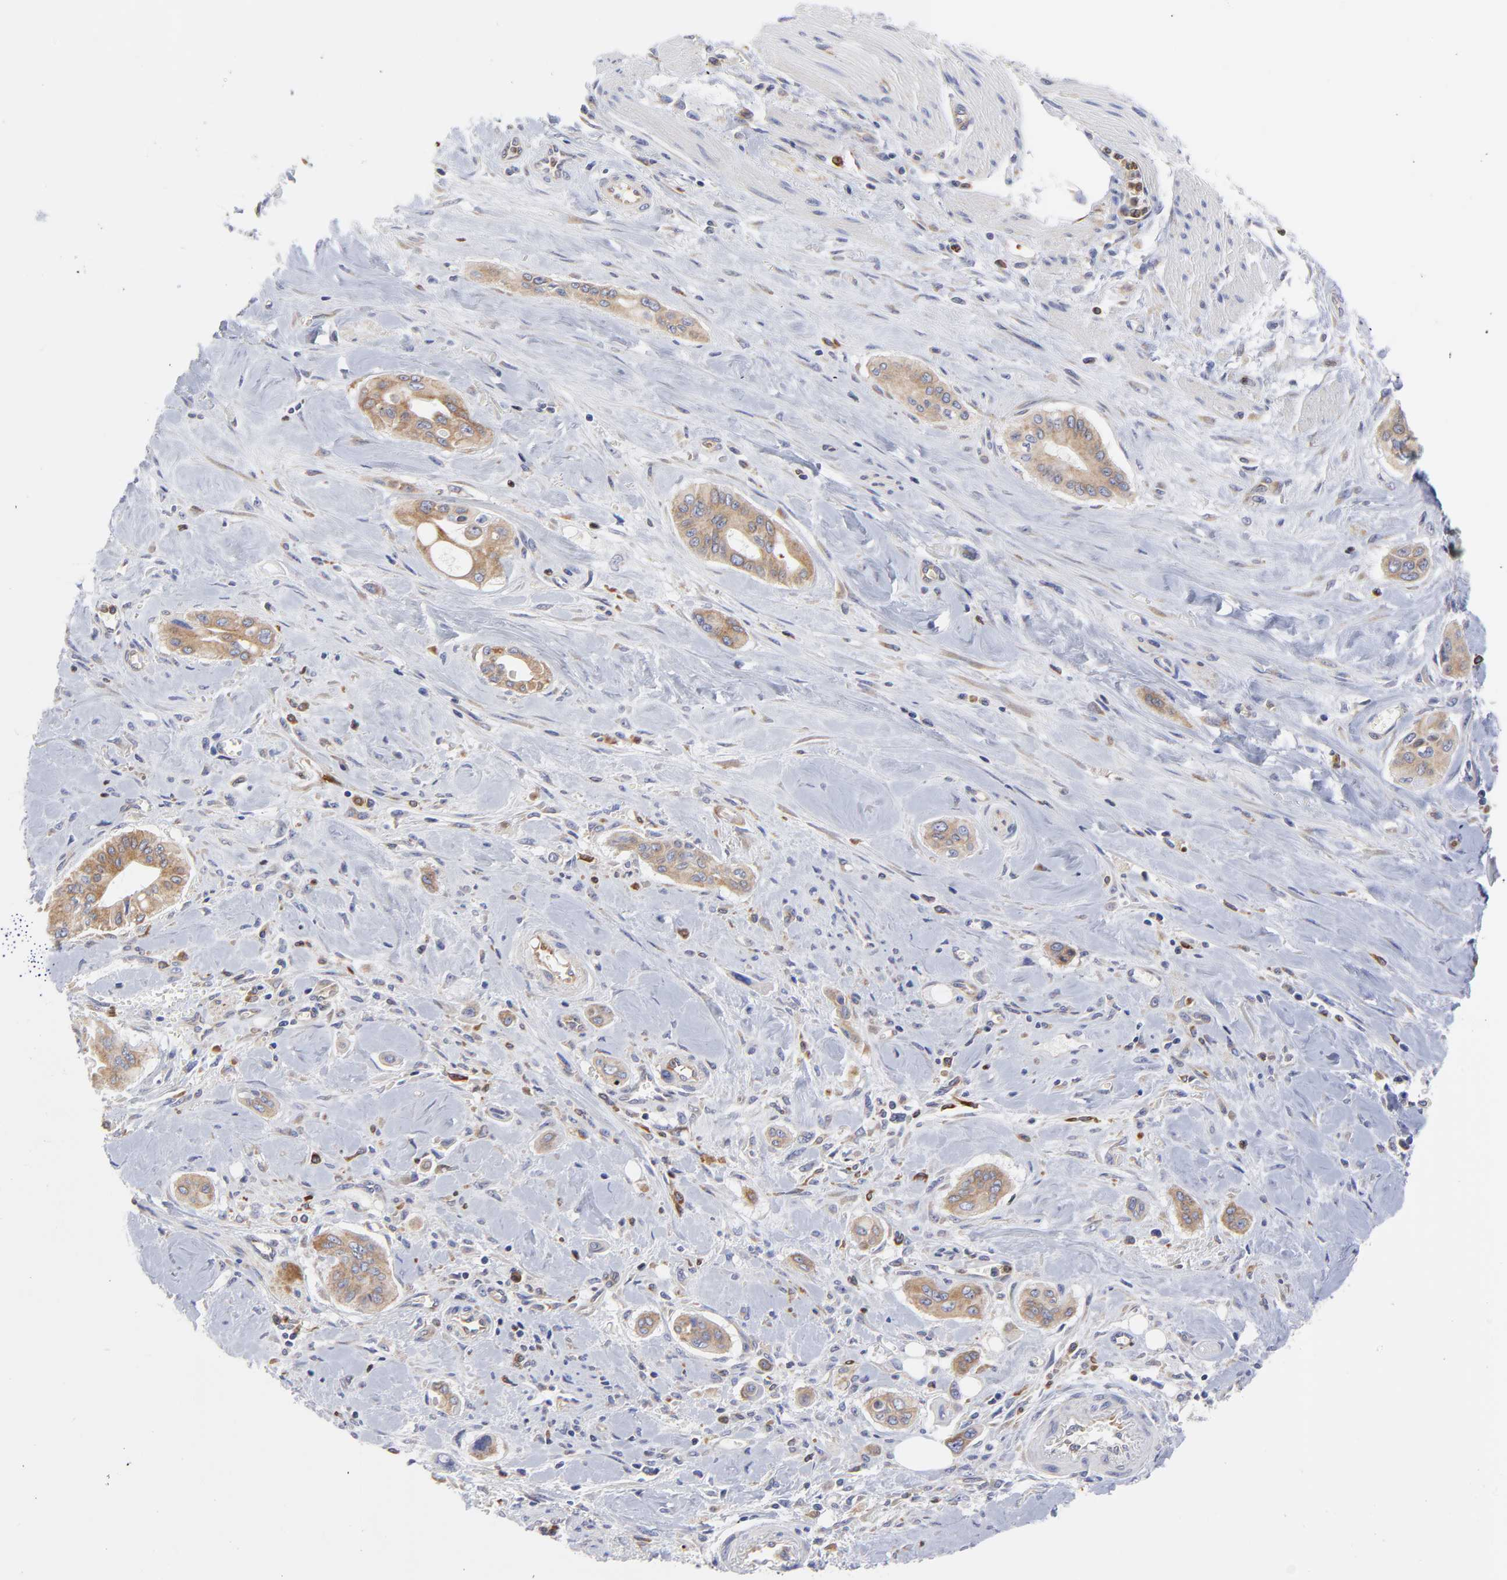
{"staining": {"intensity": "moderate", "quantity": ">75%", "location": "cytoplasmic/membranous"}, "tissue": "pancreatic cancer", "cell_type": "Tumor cells", "image_type": "cancer", "snomed": [{"axis": "morphology", "description": "Adenocarcinoma, NOS"}, {"axis": "topography", "description": "Pancreas"}], "caption": "This is an image of immunohistochemistry staining of pancreatic adenocarcinoma, which shows moderate positivity in the cytoplasmic/membranous of tumor cells.", "gene": "MOSPD2", "patient": {"sex": "male", "age": 77}}